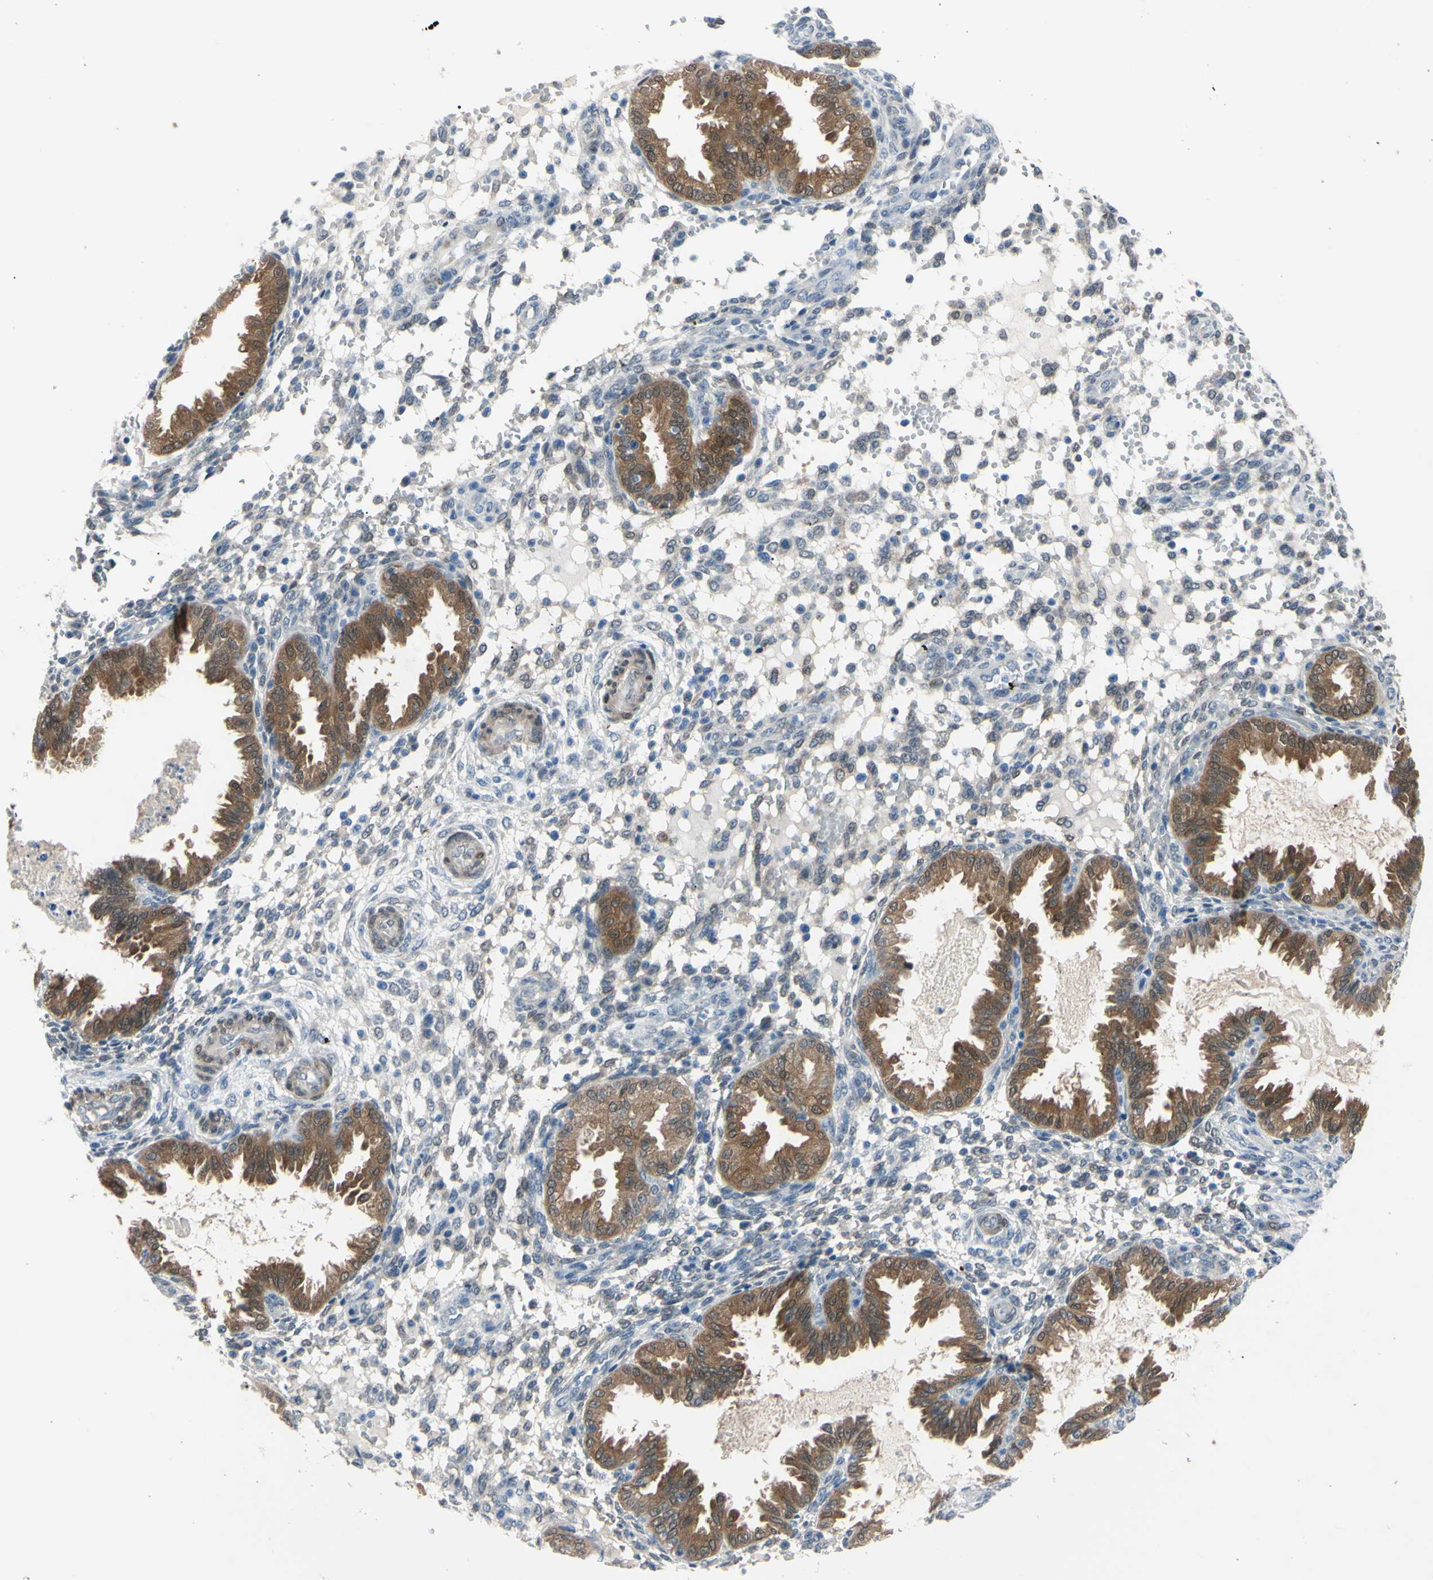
{"staining": {"intensity": "weak", "quantity": "<25%", "location": "cytoplasmic/membranous"}, "tissue": "endometrium", "cell_type": "Cells in endometrial stroma", "image_type": "normal", "snomed": [{"axis": "morphology", "description": "Normal tissue, NOS"}, {"axis": "topography", "description": "Endometrium"}], "caption": "Immunohistochemistry (IHC) photomicrograph of benign endometrium: human endometrium stained with DAB demonstrates no significant protein staining in cells in endometrial stroma. (DAB IHC visualized using brightfield microscopy, high magnification).", "gene": "NOL3", "patient": {"sex": "female", "age": 33}}